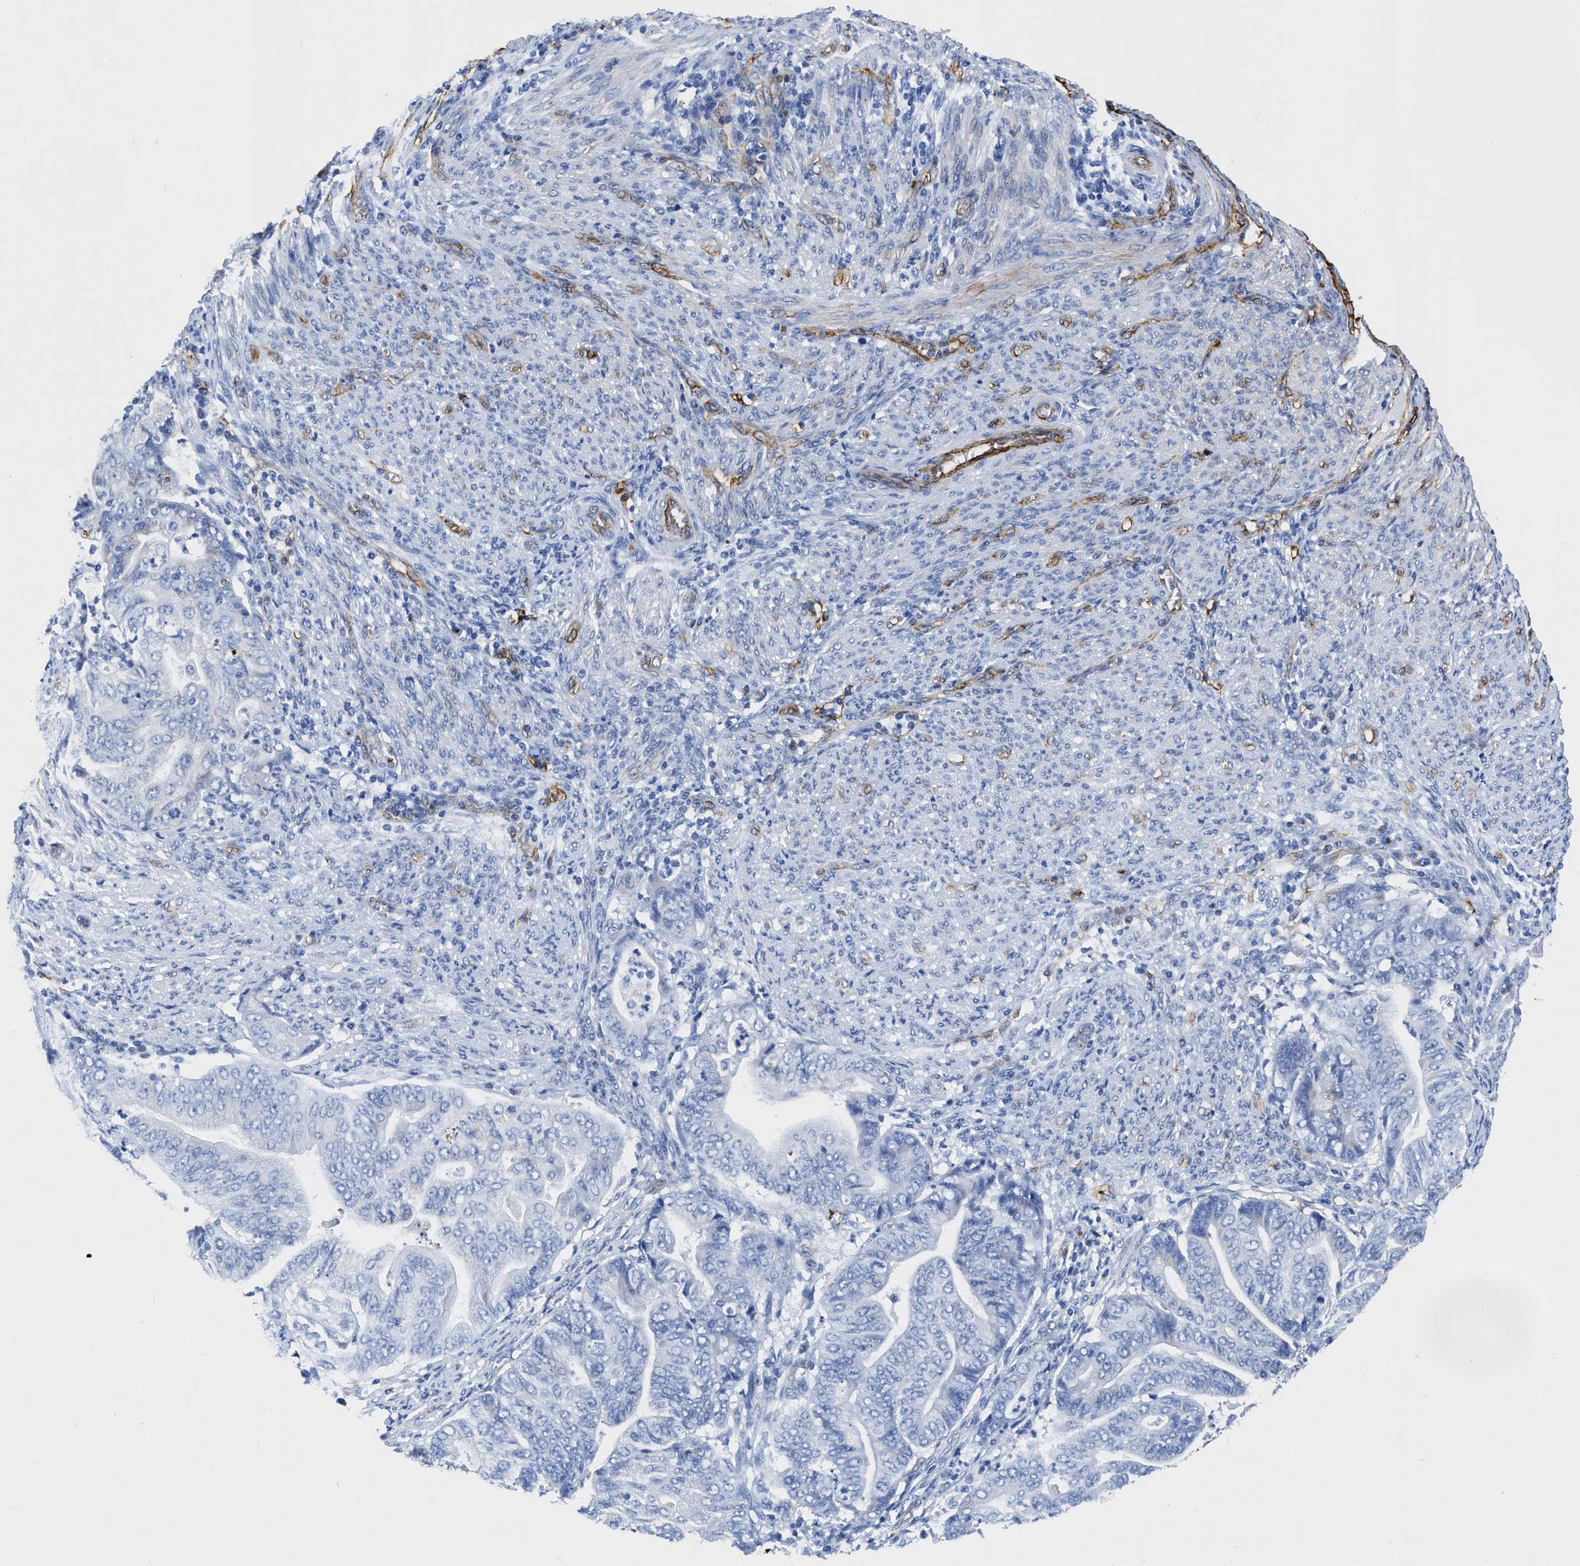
{"staining": {"intensity": "negative", "quantity": "none", "location": "none"}, "tissue": "endometrial cancer", "cell_type": "Tumor cells", "image_type": "cancer", "snomed": [{"axis": "morphology", "description": "Adenocarcinoma, NOS"}, {"axis": "topography", "description": "Endometrium"}], "caption": "Tumor cells are negative for brown protein staining in endometrial adenocarcinoma. The staining was performed using DAB (3,3'-diaminobenzidine) to visualize the protein expression in brown, while the nuclei were stained in blue with hematoxylin (Magnification: 20x).", "gene": "TVP23B", "patient": {"sex": "female", "age": 79}}